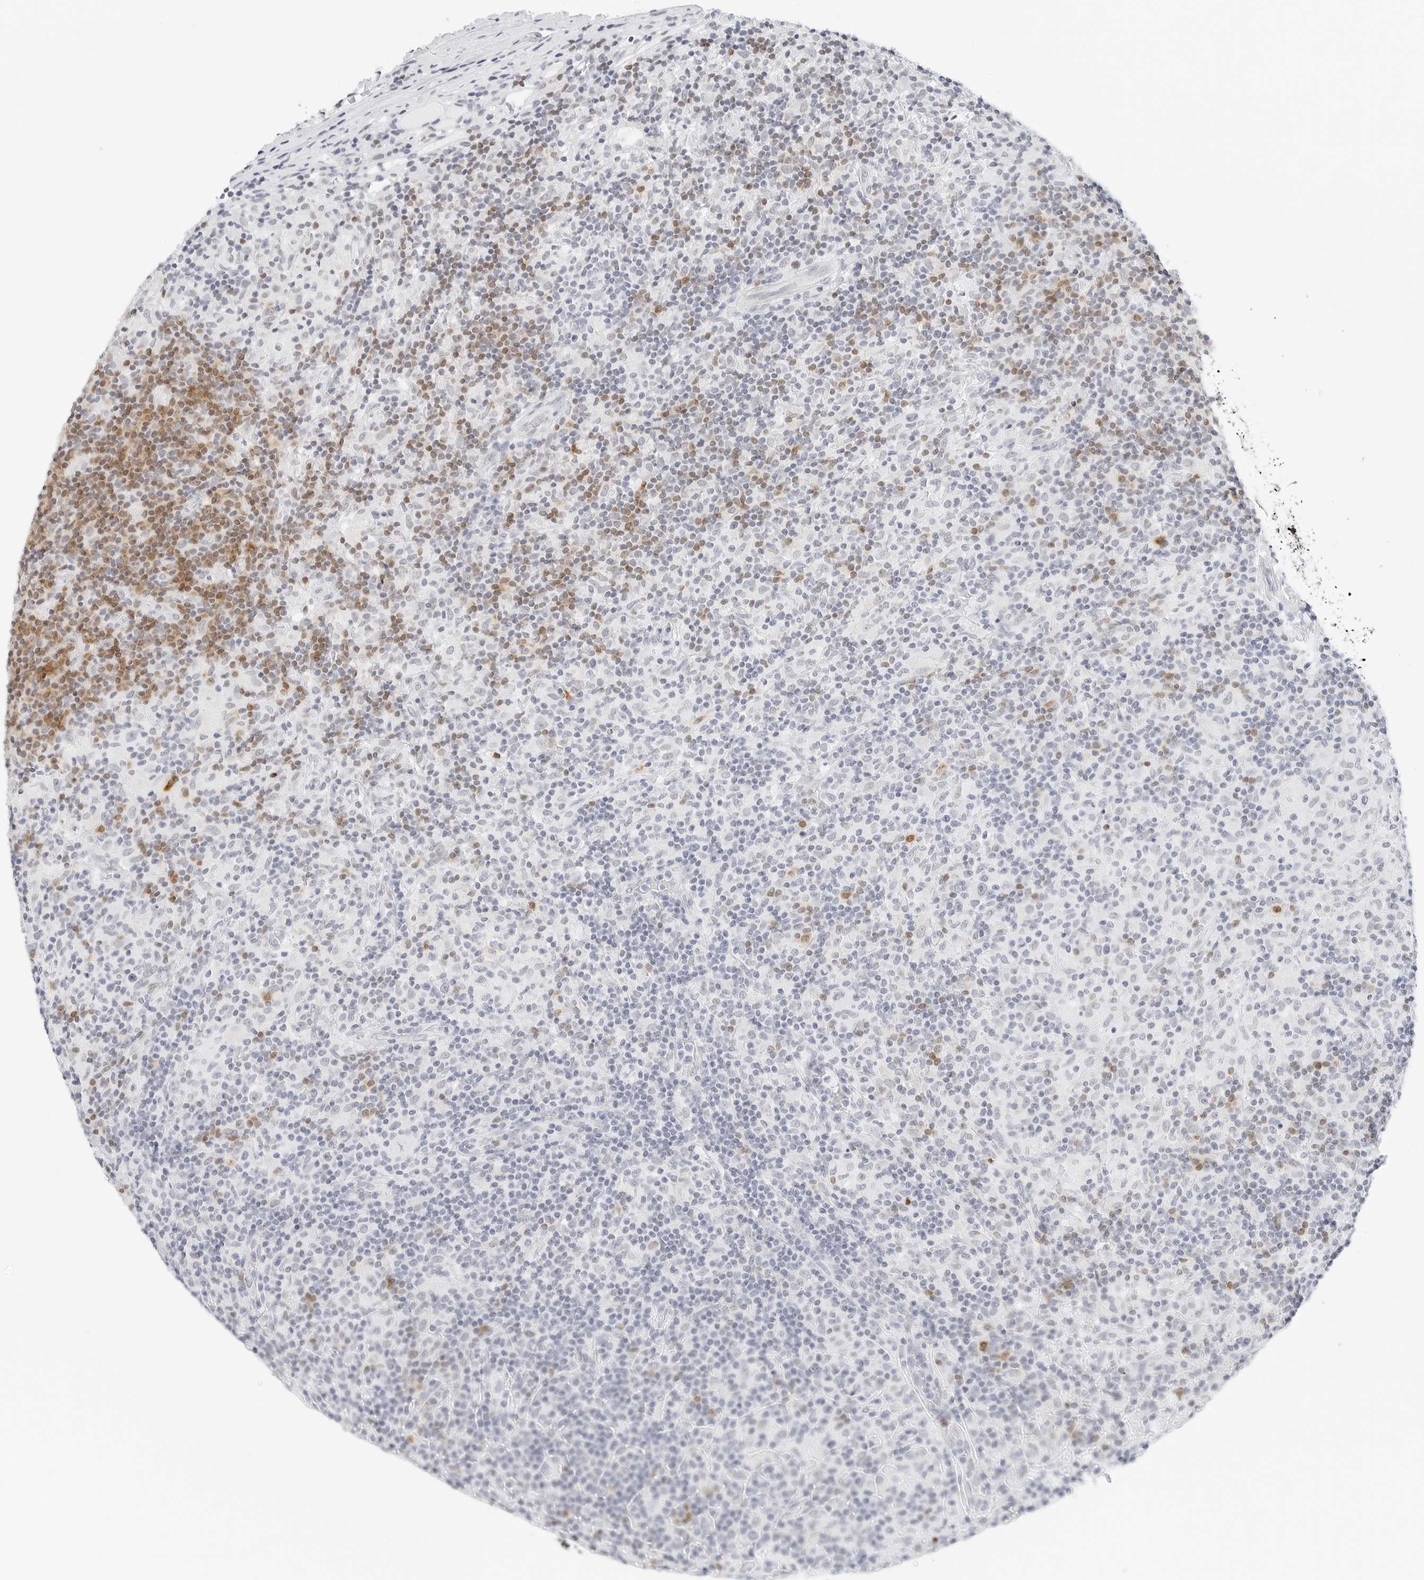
{"staining": {"intensity": "negative", "quantity": "none", "location": "none"}, "tissue": "lymphoma", "cell_type": "Tumor cells", "image_type": "cancer", "snomed": [{"axis": "morphology", "description": "Hodgkin's disease, NOS"}, {"axis": "topography", "description": "Lymph node"}], "caption": "IHC histopathology image of lymphoma stained for a protein (brown), which reveals no positivity in tumor cells. Brightfield microscopy of immunohistochemistry stained with DAB (brown) and hematoxylin (blue), captured at high magnification.", "gene": "CD22", "patient": {"sex": "male", "age": 70}}